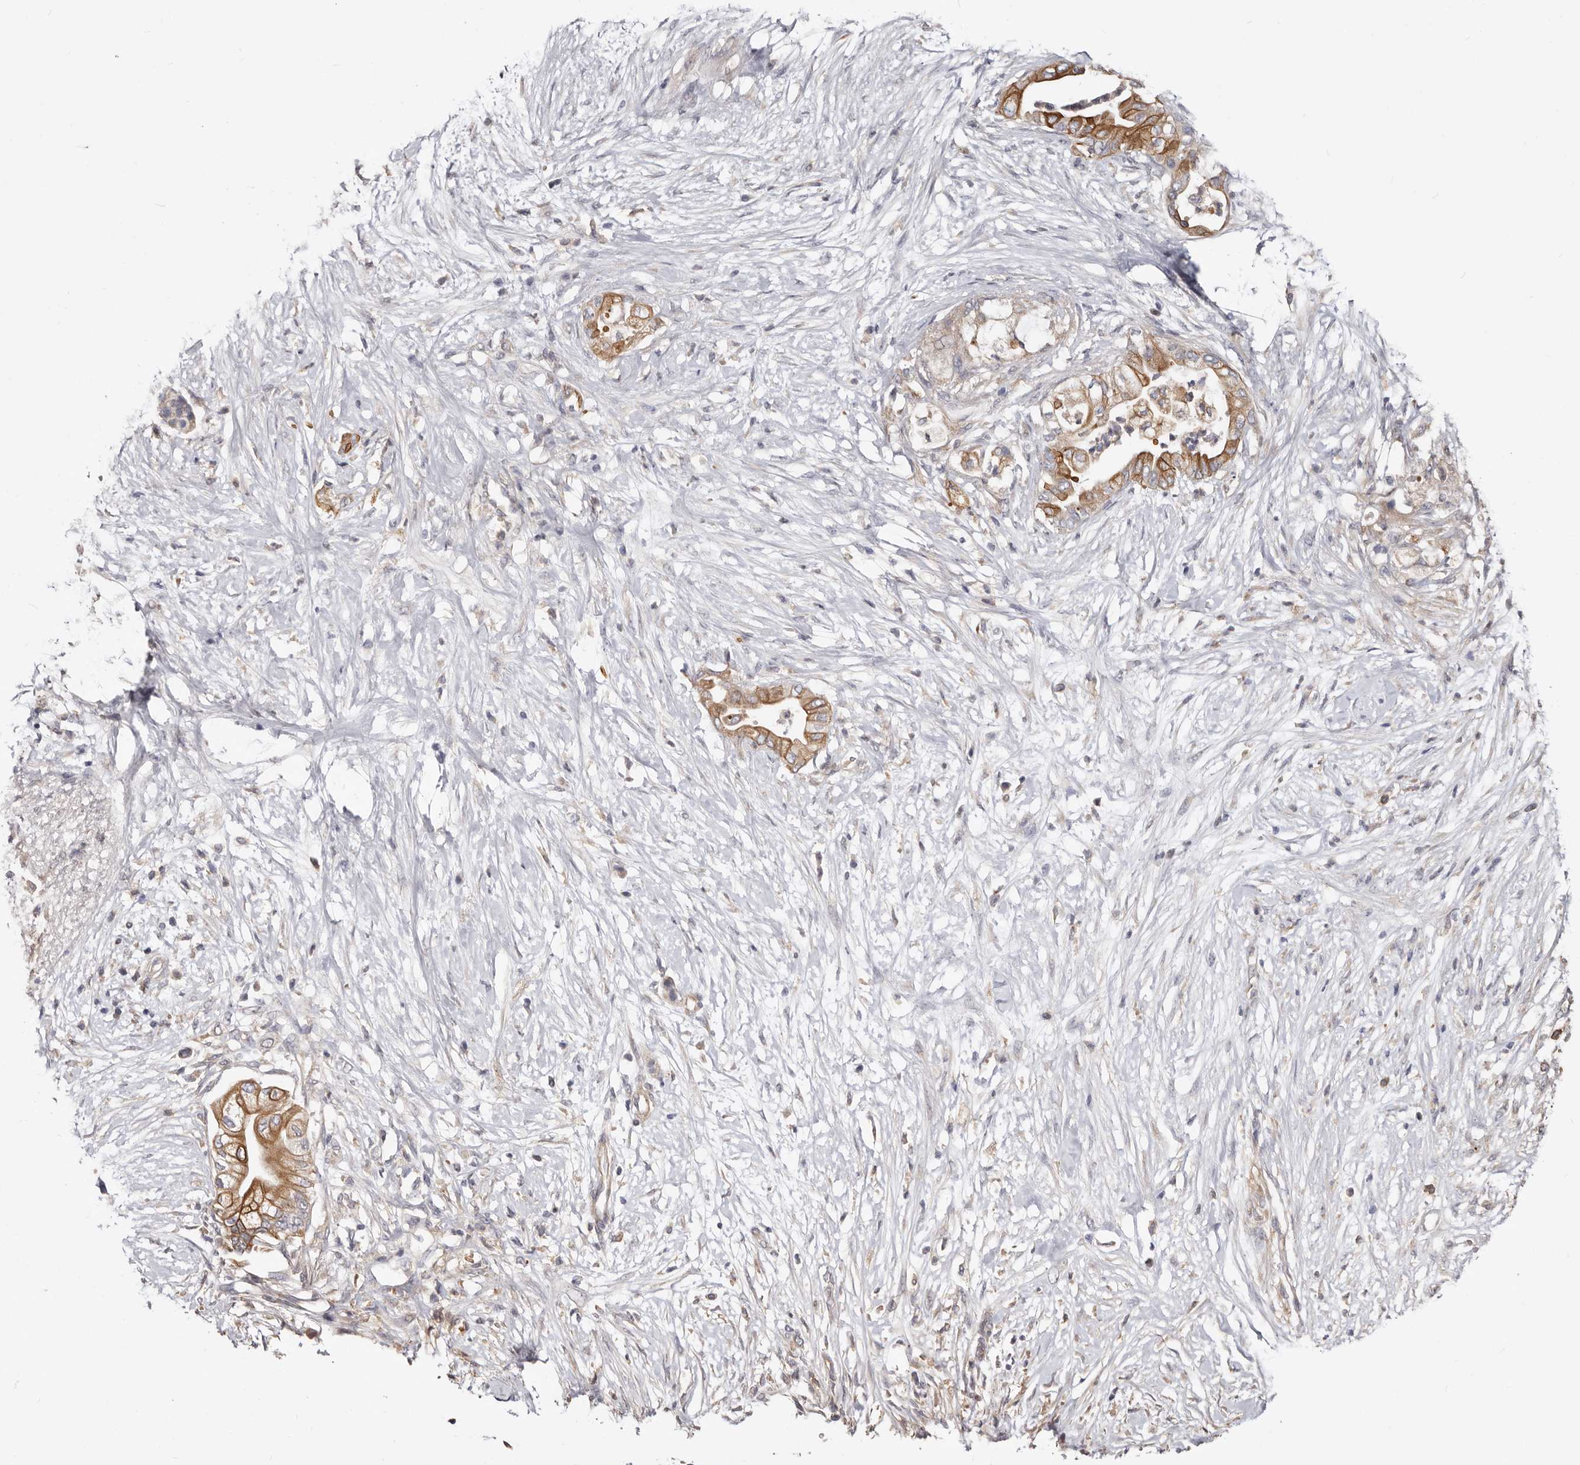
{"staining": {"intensity": "moderate", "quantity": ">75%", "location": "cytoplasmic/membranous"}, "tissue": "pancreatic cancer", "cell_type": "Tumor cells", "image_type": "cancer", "snomed": [{"axis": "morphology", "description": "Normal tissue, NOS"}, {"axis": "morphology", "description": "Adenocarcinoma, NOS"}, {"axis": "topography", "description": "Pancreas"}, {"axis": "topography", "description": "Duodenum"}], "caption": "Pancreatic cancer stained with a protein marker reveals moderate staining in tumor cells.", "gene": "LRRC25", "patient": {"sex": "female", "age": 60}}